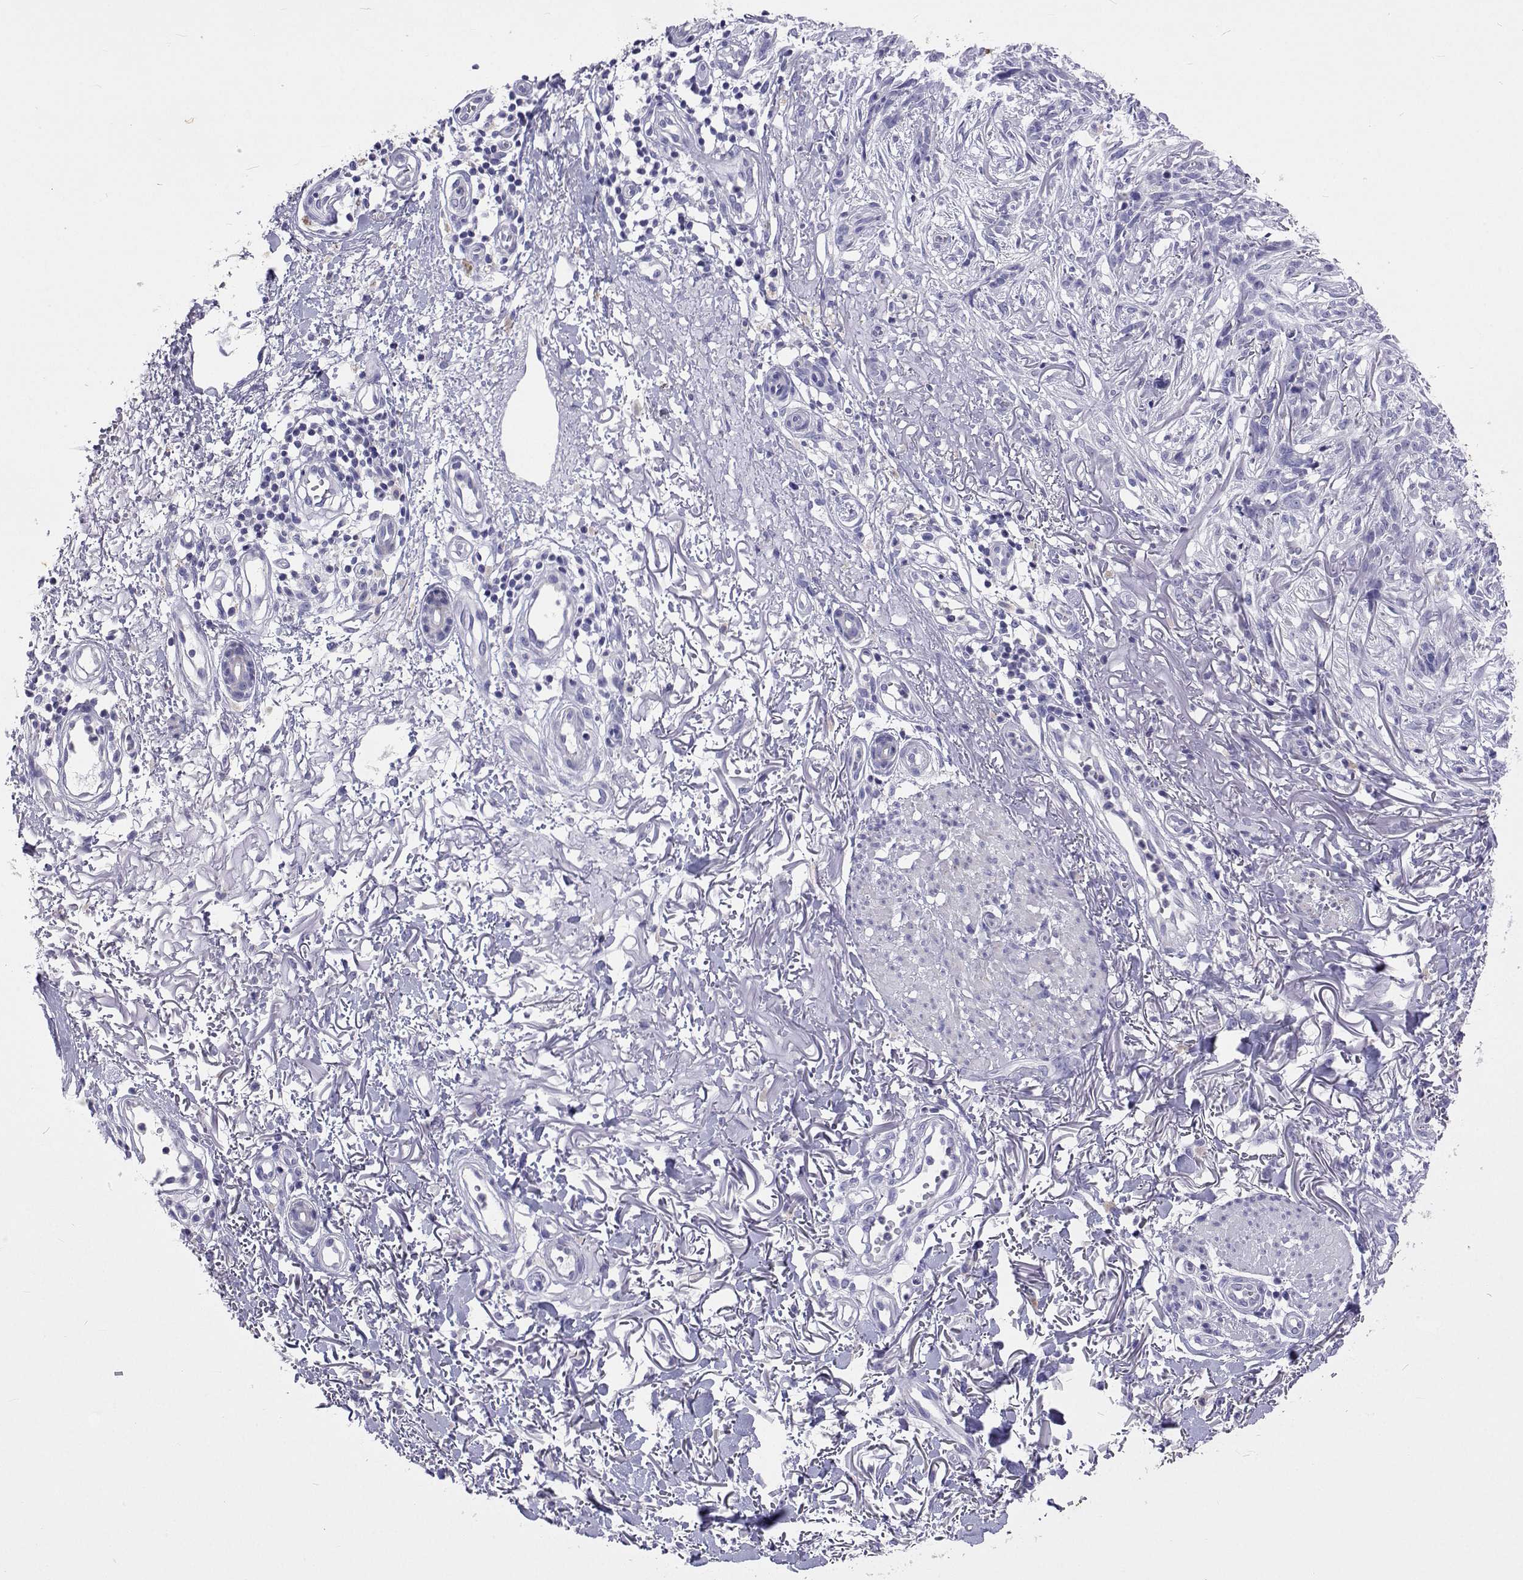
{"staining": {"intensity": "negative", "quantity": "none", "location": "none"}, "tissue": "skin cancer", "cell_type": "Tumor cells", "image_type": "cancer", "snomed": [{"axis": "morphology", "description": "Basal cell carcinoma"}, {"axis": "topography", "description": "Skin"}], "caption": "The histopathology image reveals no significant expression in tumor cells of skin cancer.", "gene": "UMODL1", "patient": {"sex": "male", "age": 74}}